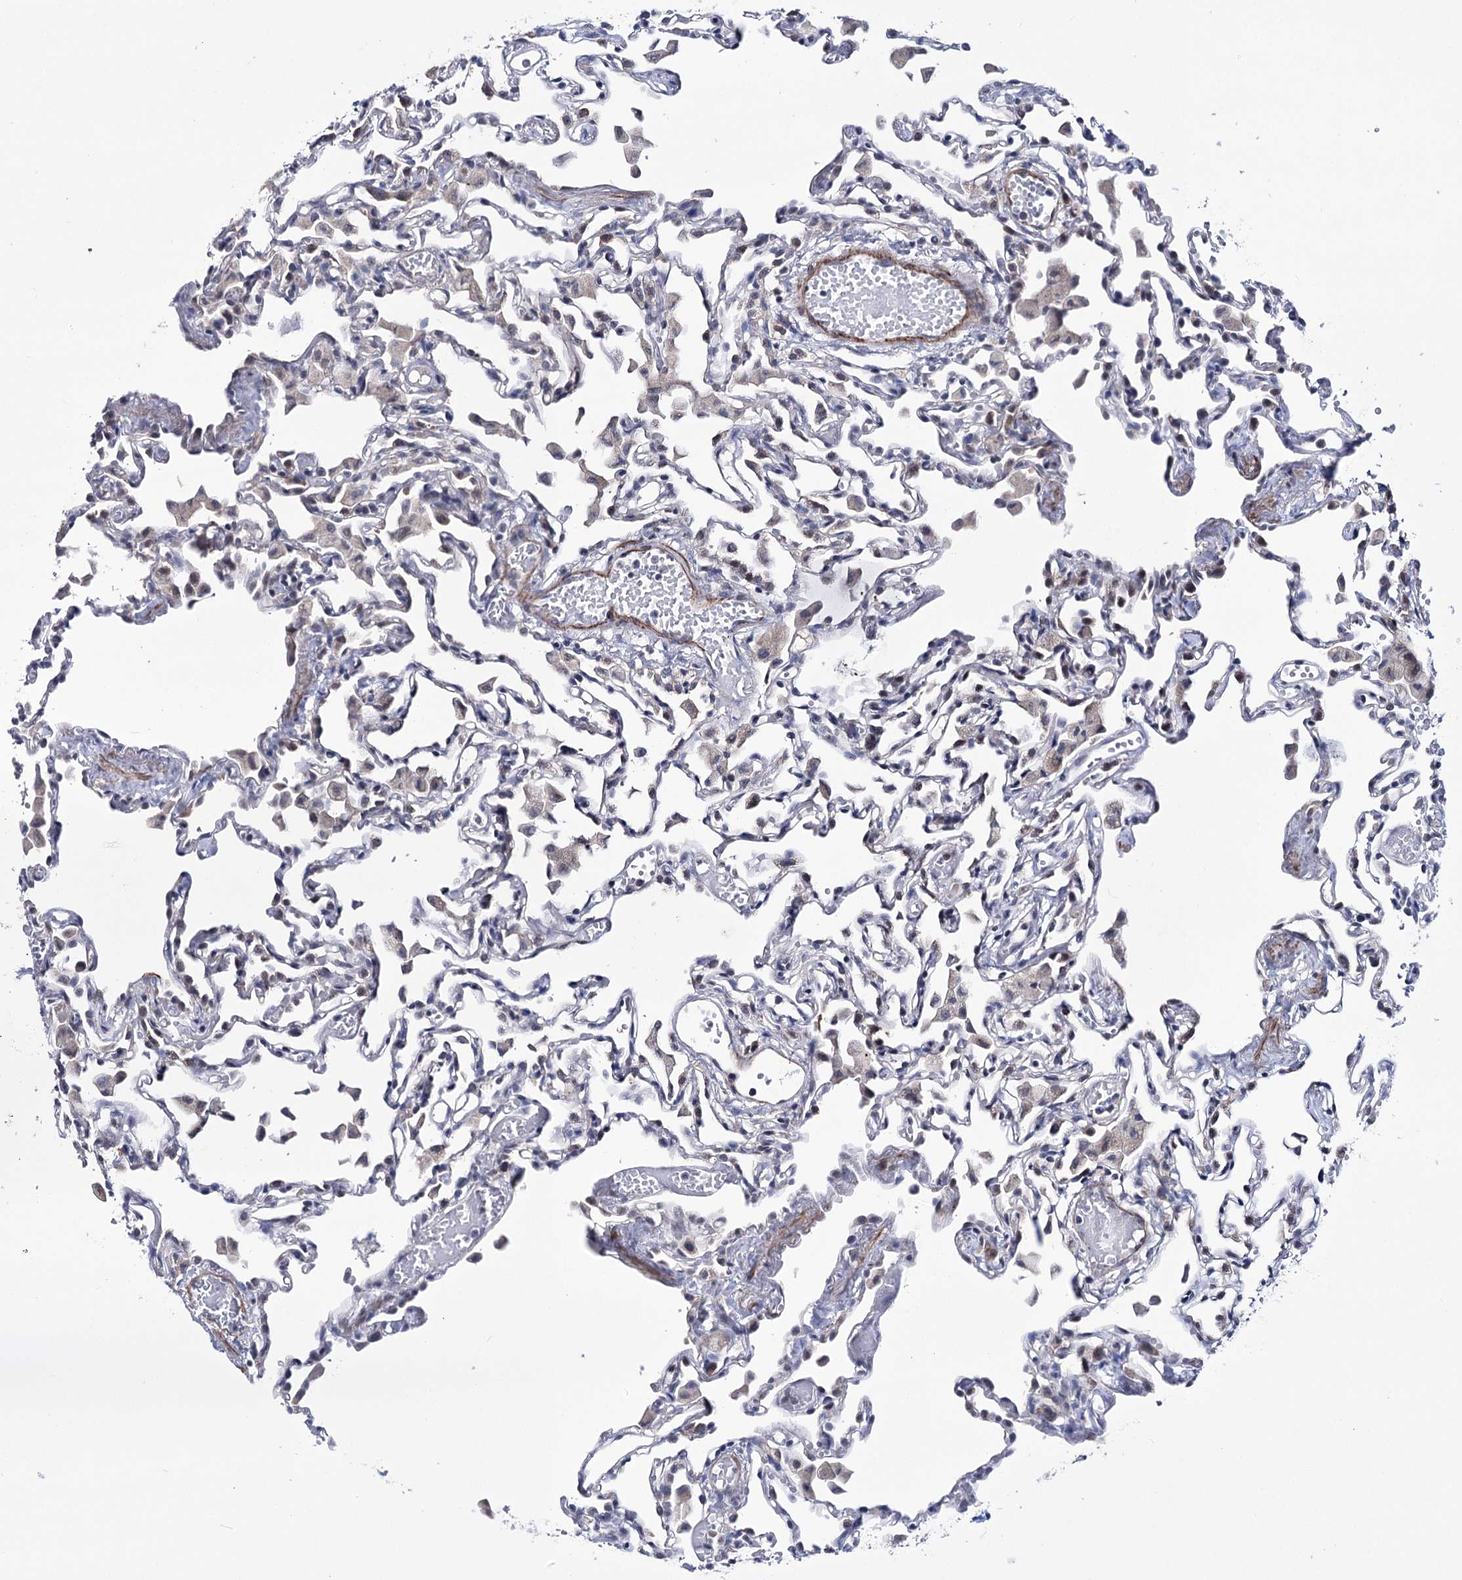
{"staining": {"intensity": "moderate", "quantity": "<25%", "location": "nuclear"}, "tissue": "lung", "cell_type": "Alveolar cells", "image_type": "normal", "snomed": [{"axis": "morphology", "description": "Normal tissue, NOS"}, {"axis": "topography", "description": "Bronchus"}, {"axis": "topography", "description": "Lung"}], "caption": "Moderate nuclear expression for a protein is appreciated in about <25% of alveolar cells of normal lung using IHC.", "gene": "PPRC1", "patient": {"sex": "female", "age": 49}}